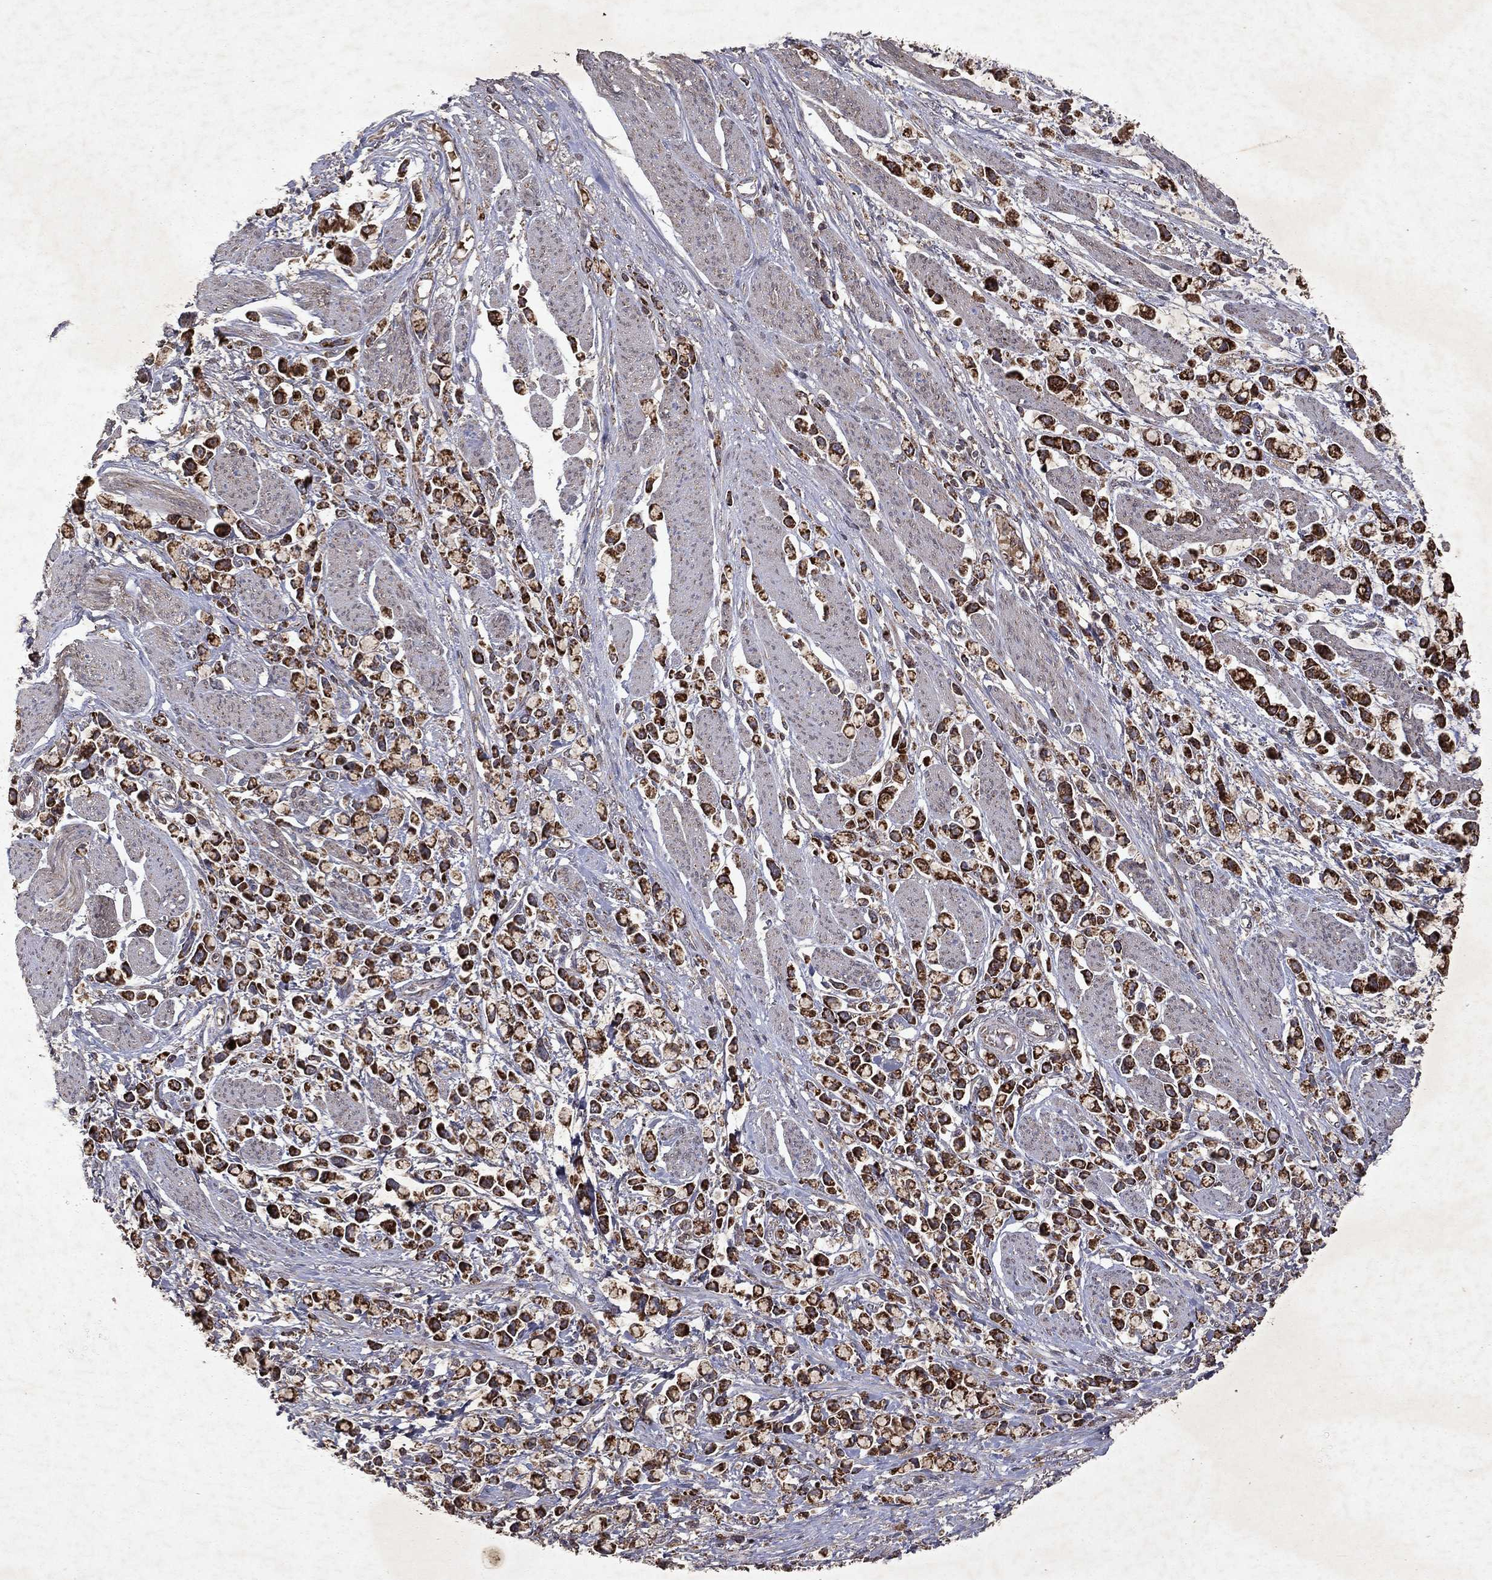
{"staining": {"intensity": "strong", "quantity": ">75%", "location": "cytoplasmic/membranous"}, "tissue": "stomach cancer", "cell_type": "Tumor cells", "image_type": "cancer", "snomed": [{"axis": "morphology", "description": "Adenocarcinoma, NOS"}, {"axis": "topography", "description": "Stomach"}], "caption": "Stomach cancer stained with a protein marker exhibits strong staining in tumor cells.", "gene": "PYROXD2", "patient": {"sex": "female", "age": 81}}